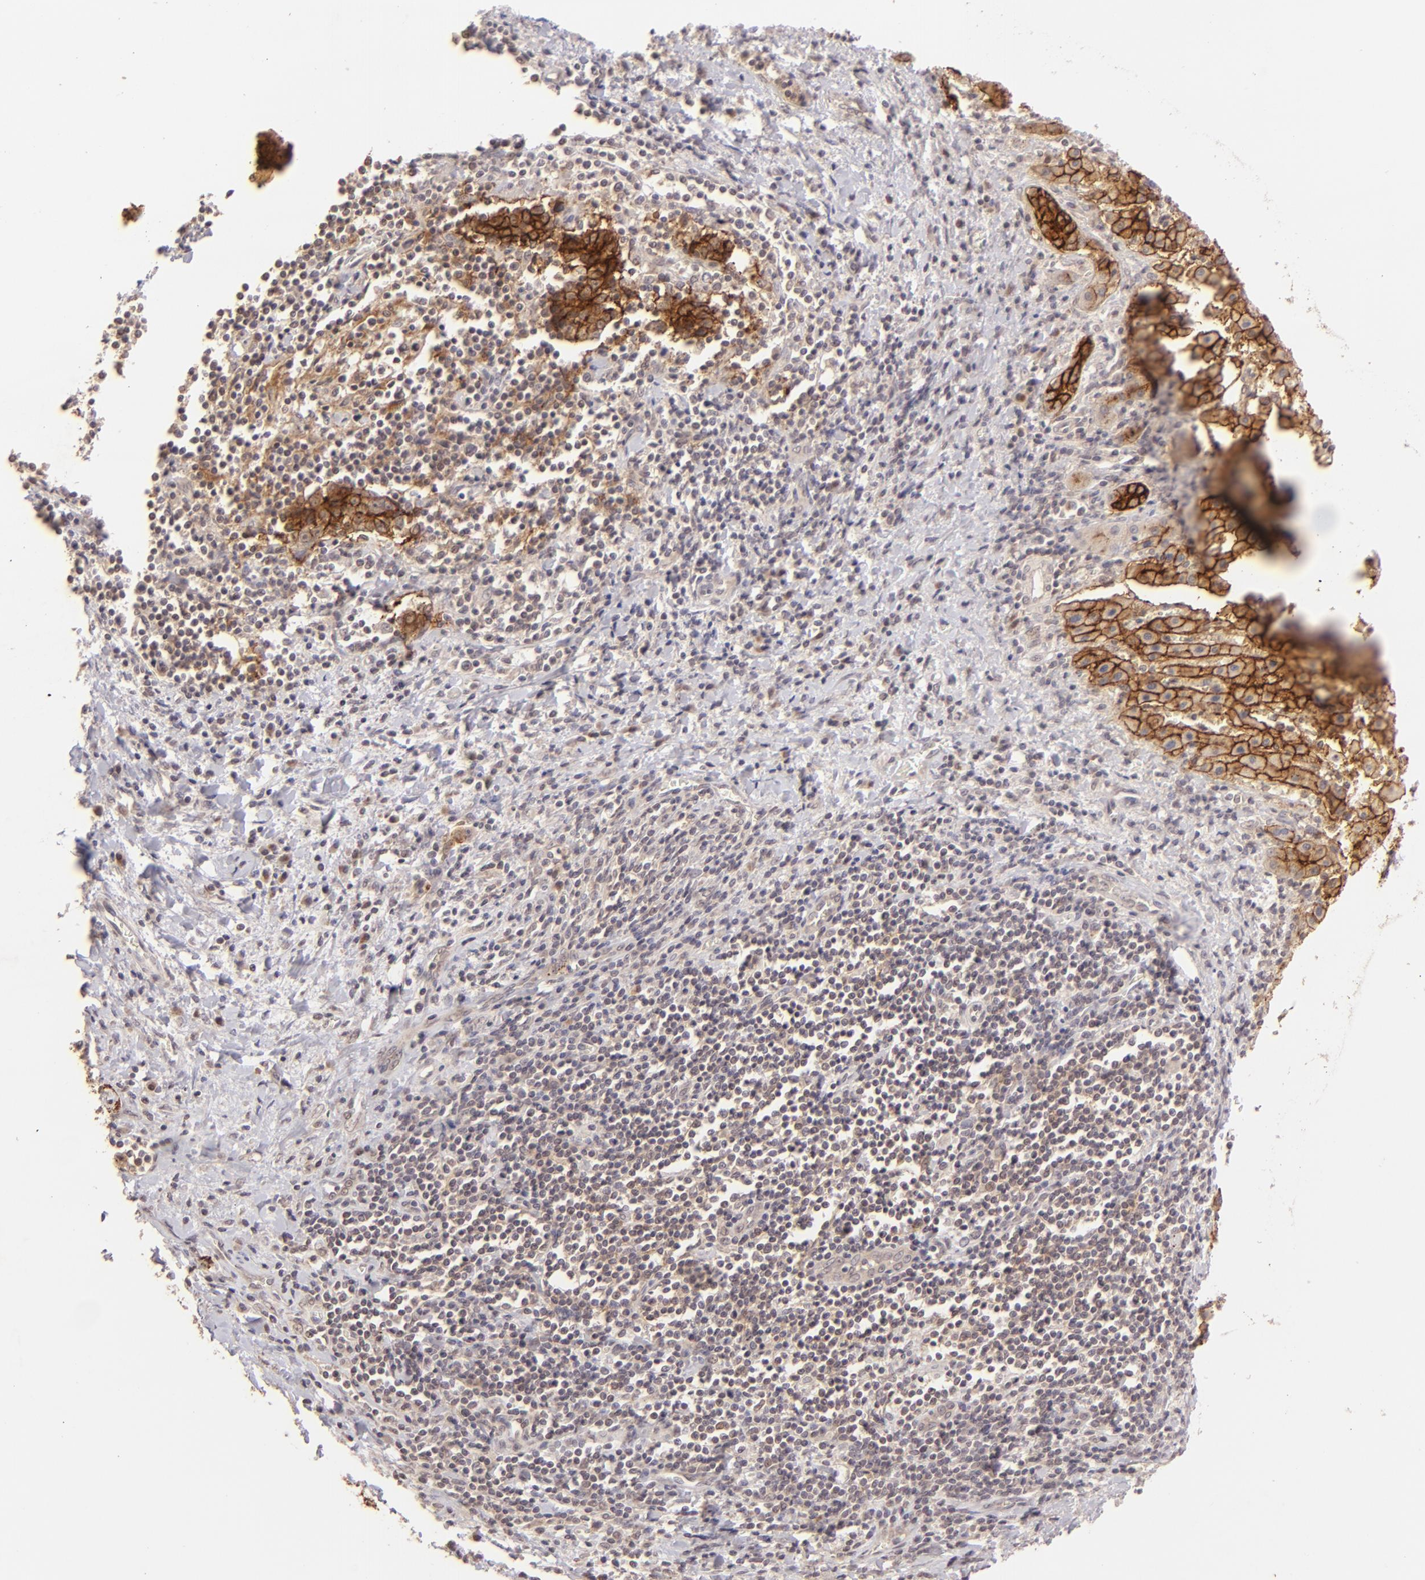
{"staining": {"intensity": "strong", "quantity": ">75%", "location": "cytoplasmic/membranous"}, "tissue": "liver cancer", "cell_type": "Tumor cells", "image_type": "cancer", "snomed": [{"axis": "morphology", "description": "Cholangiocarcinoma"}, {"axis": "topography", "description": "Liver"}], "caption": "Immunohistochemistry (DAB) staining of human liver cancer (cholangiocarcinoma) reveals strong cytoplasmic/membranous protein positivity in about >75% of tumor cells.", "gene": "CLDN1", "patient": {"sex": "male", "age": 57}}